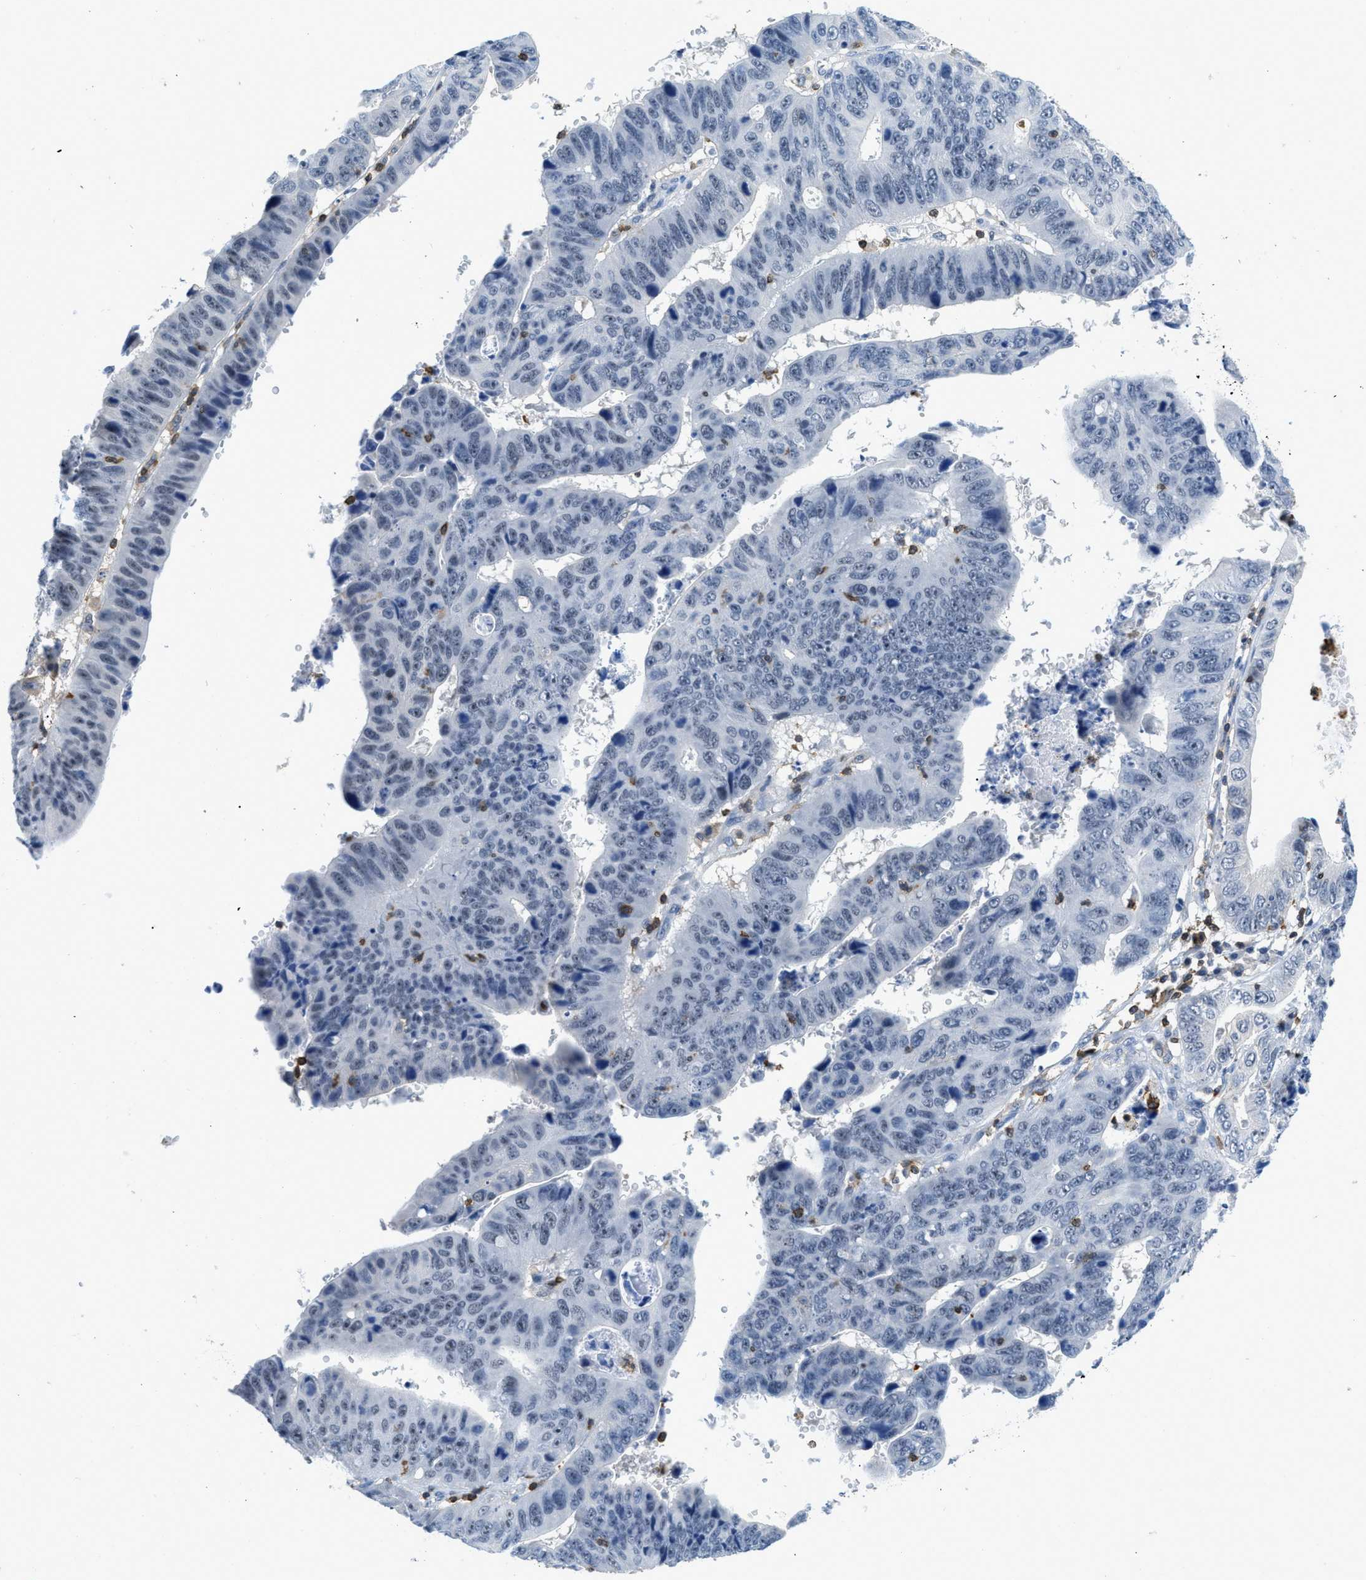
{"staining": {"intensity": "moderate", "quantity": "<25%", "location": "nuclear"}, "tissue": "stomach cancer", "cell_type": "Tumor cells", "image_type": "cancer", "snomed": [{"axis": "morphology", "description": "Adenocarcinoma, NOS"}, {"axis": "topography", "description": "Stomach"}], "caption": "Adenocarcinoma (stomach) stained with immunohistochemistry (IHC) reveals moderate nuclear positivity in approximately <25% of tumor cells.", "gene": "FAM151A", "patient": {"sex": "male", "age": 59}}